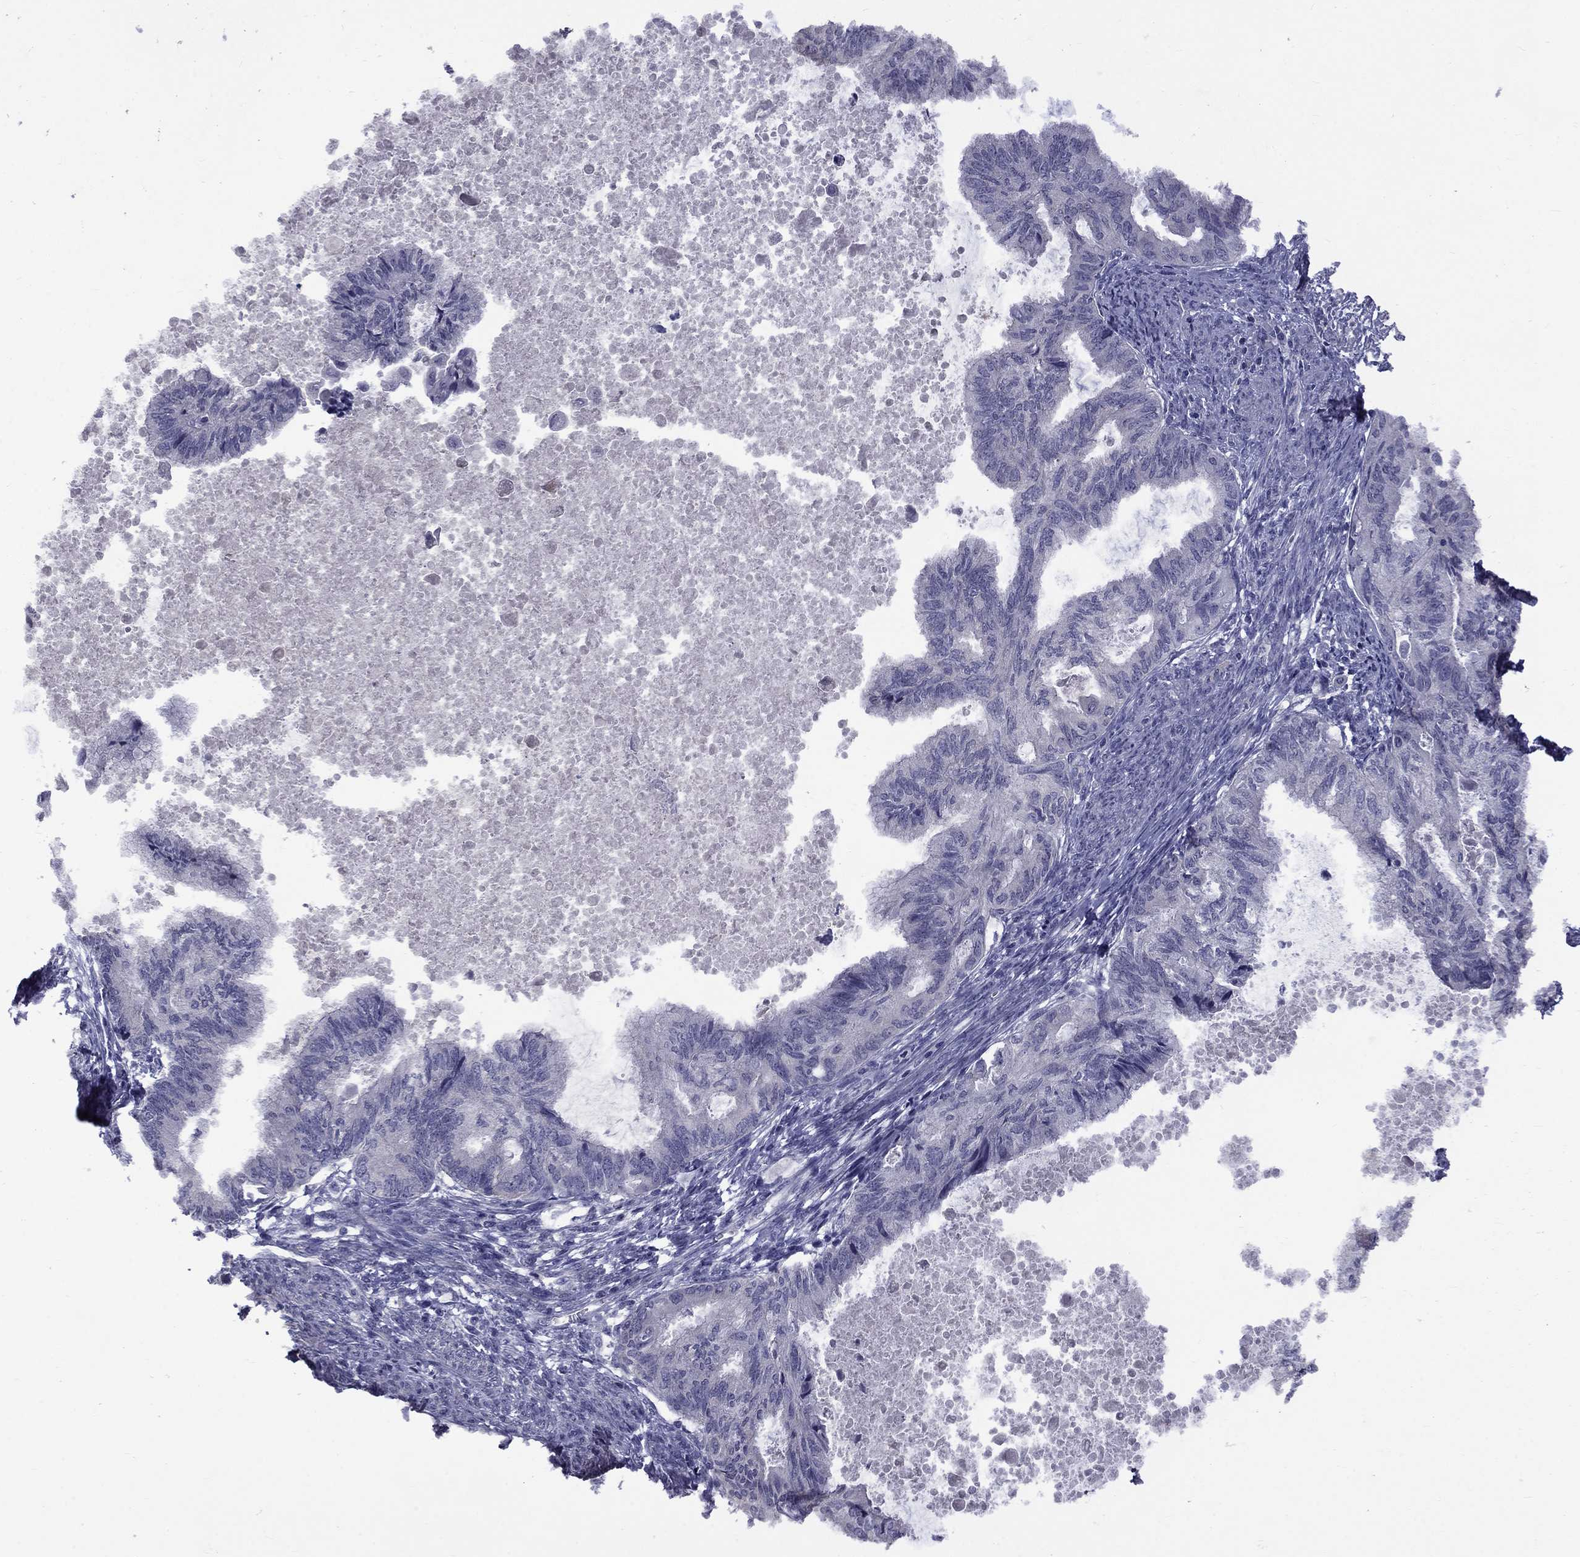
{"staining": {"intensity": "negative", "quantity": "none", "location": "none"}, "tissue": "endometrial cancer", "cell_type": "Tumor cells", "image_type": "cancer", "snomed": [{"axis": "morphology", "description": "Adenocarcinoma, NOS"}, {"axis": "topography", "description": "Endometrium"}], "caption": "Immunohistochemistry micrograph of endometrial cancer stained for a protein (brown), which displays no expression in tumor cells.", "gene": "SNTA1", "patient": {"sex": "female", "age": 86}}